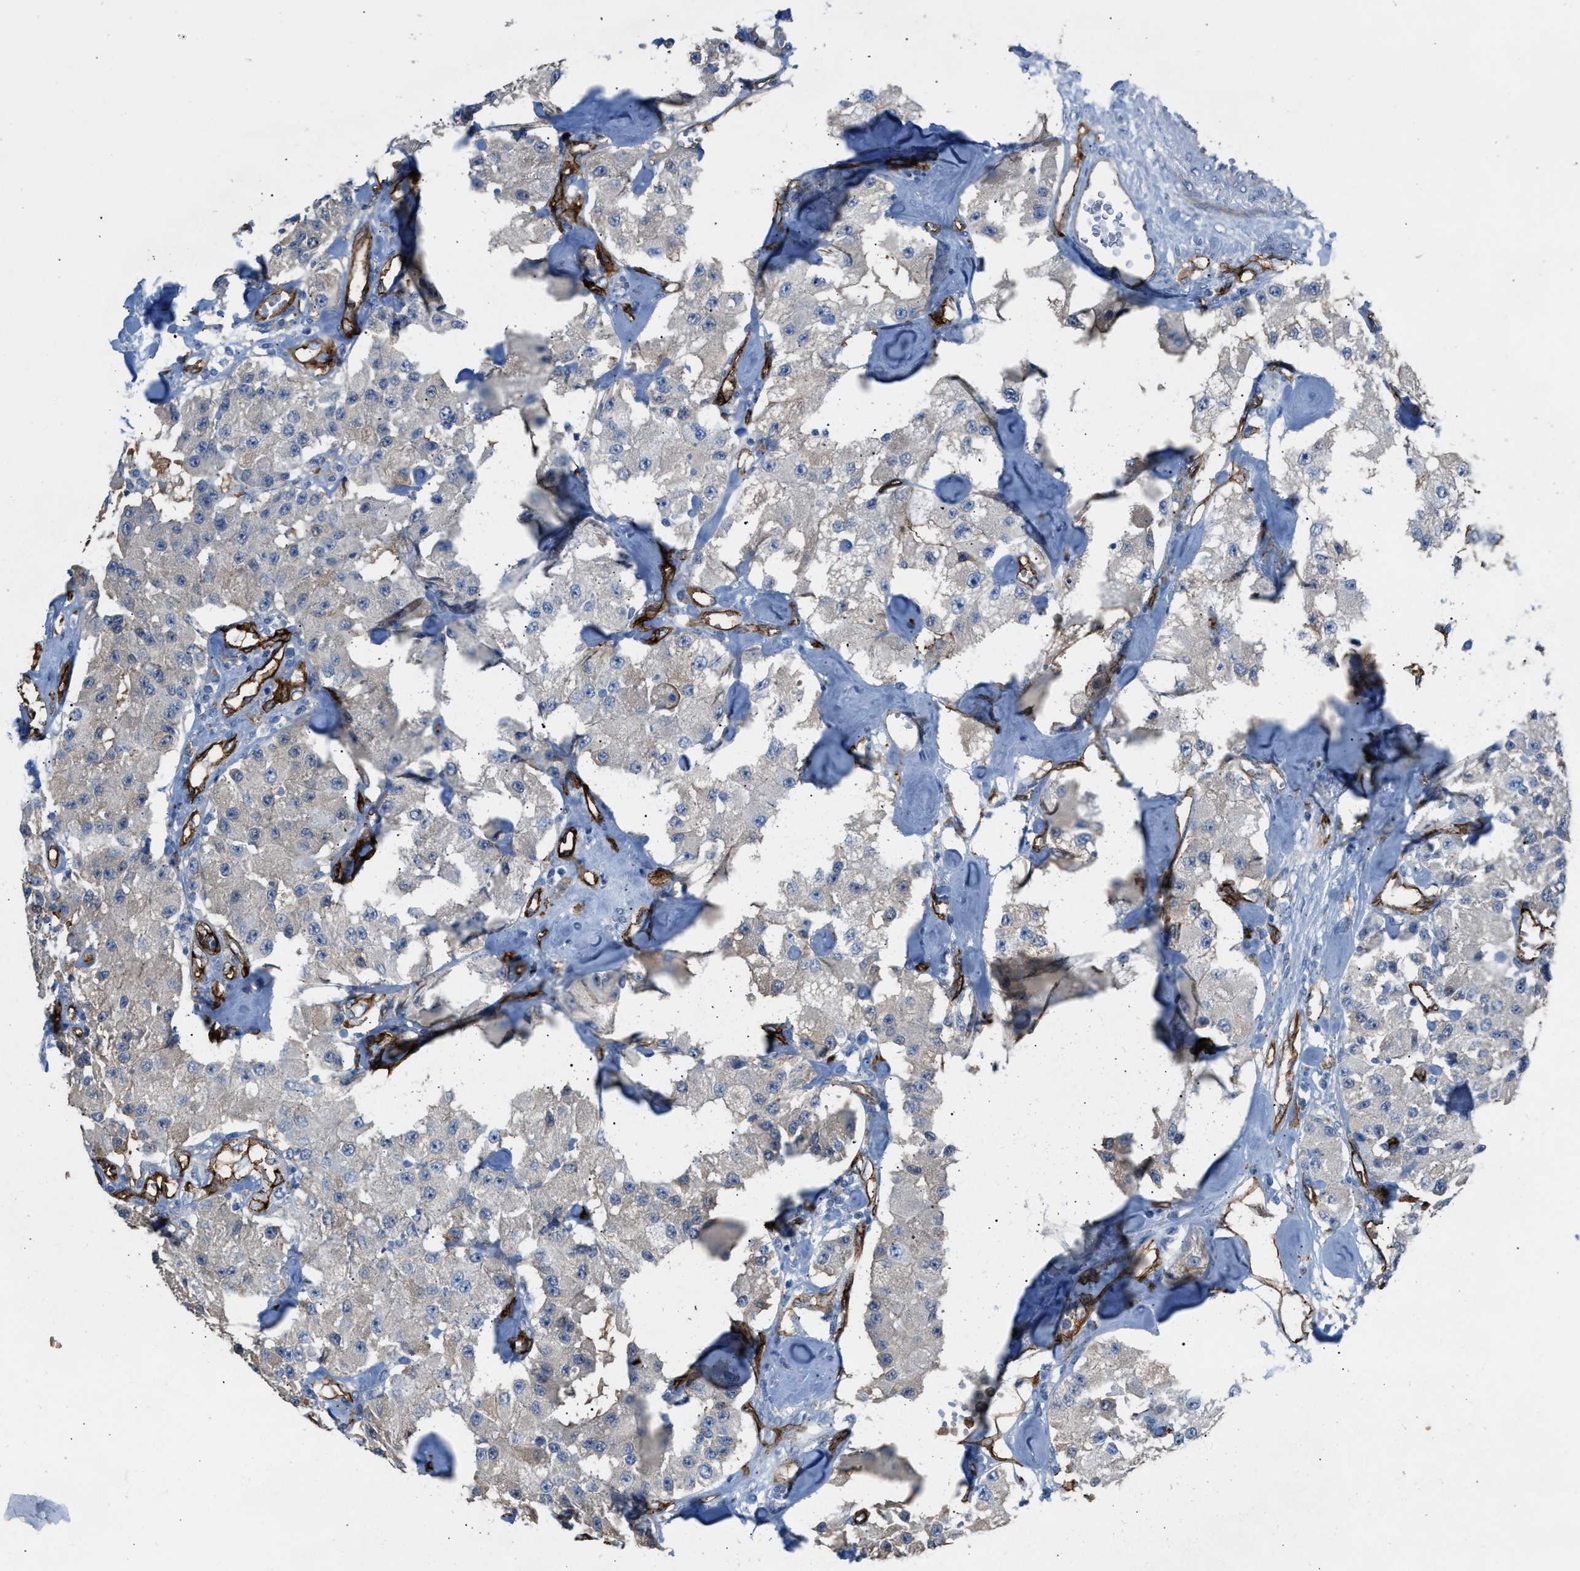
{"staining": {"intensity": "negative", "quantity": "none", "location": "none"}, "tissue": "carcinoid", "cell_type": "Tumor cells", "image_type": "cancer", "snomed": [{"axis": "morphology", "description": "Carcinoid, malignant, NOS"}, {"axis": "topography", "description": "Pancreas"}], "caption": "Human carcinoid stained for a protein using immunohistochemistry demonstrates no staining in tumor cells.", "gene": "DYSF", "patient": {"sex": "male", "age": 41}}